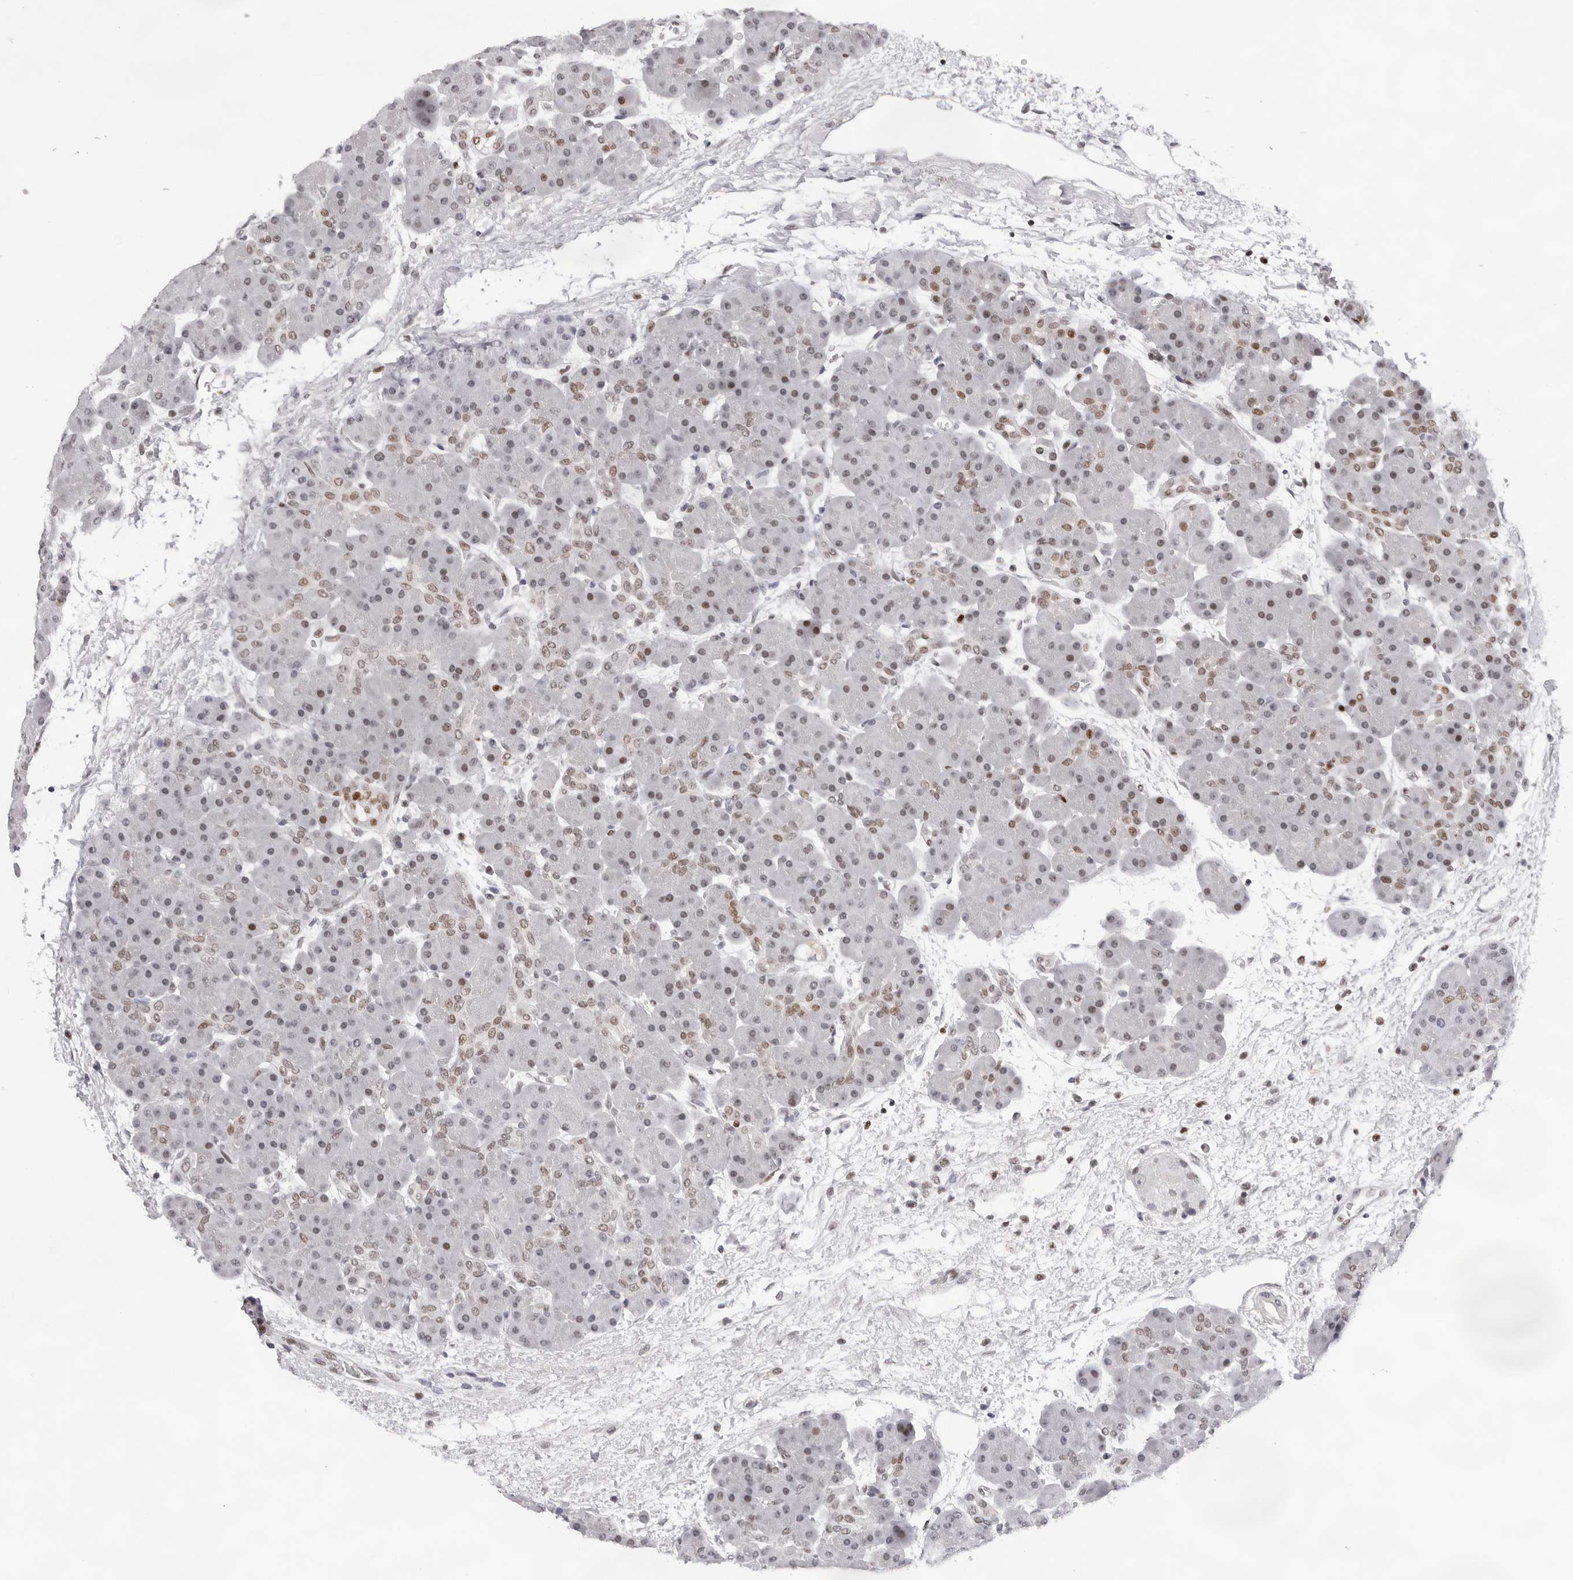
{"staining": {"intensity": "weak", "quantity": "25%-75%", "location": "nuclear"}, "tissue": "pancreas", "cell_type": "Exocrine glandular cells", "image_type": "normal", "snomed": [{"axis": "morphology", "description": "Normal tissue, NOS"}, {"axis": "topography", "description": "Pancreas"}], "caption": "DAB immunohistochemical staining of unremarkable pancreas demonstrates weak nuclear protein positivity in approximately 25%-75% of exocrine glandular cells.", "gene": "OGG1", "patient": {"sex": "male", "age": 66}}